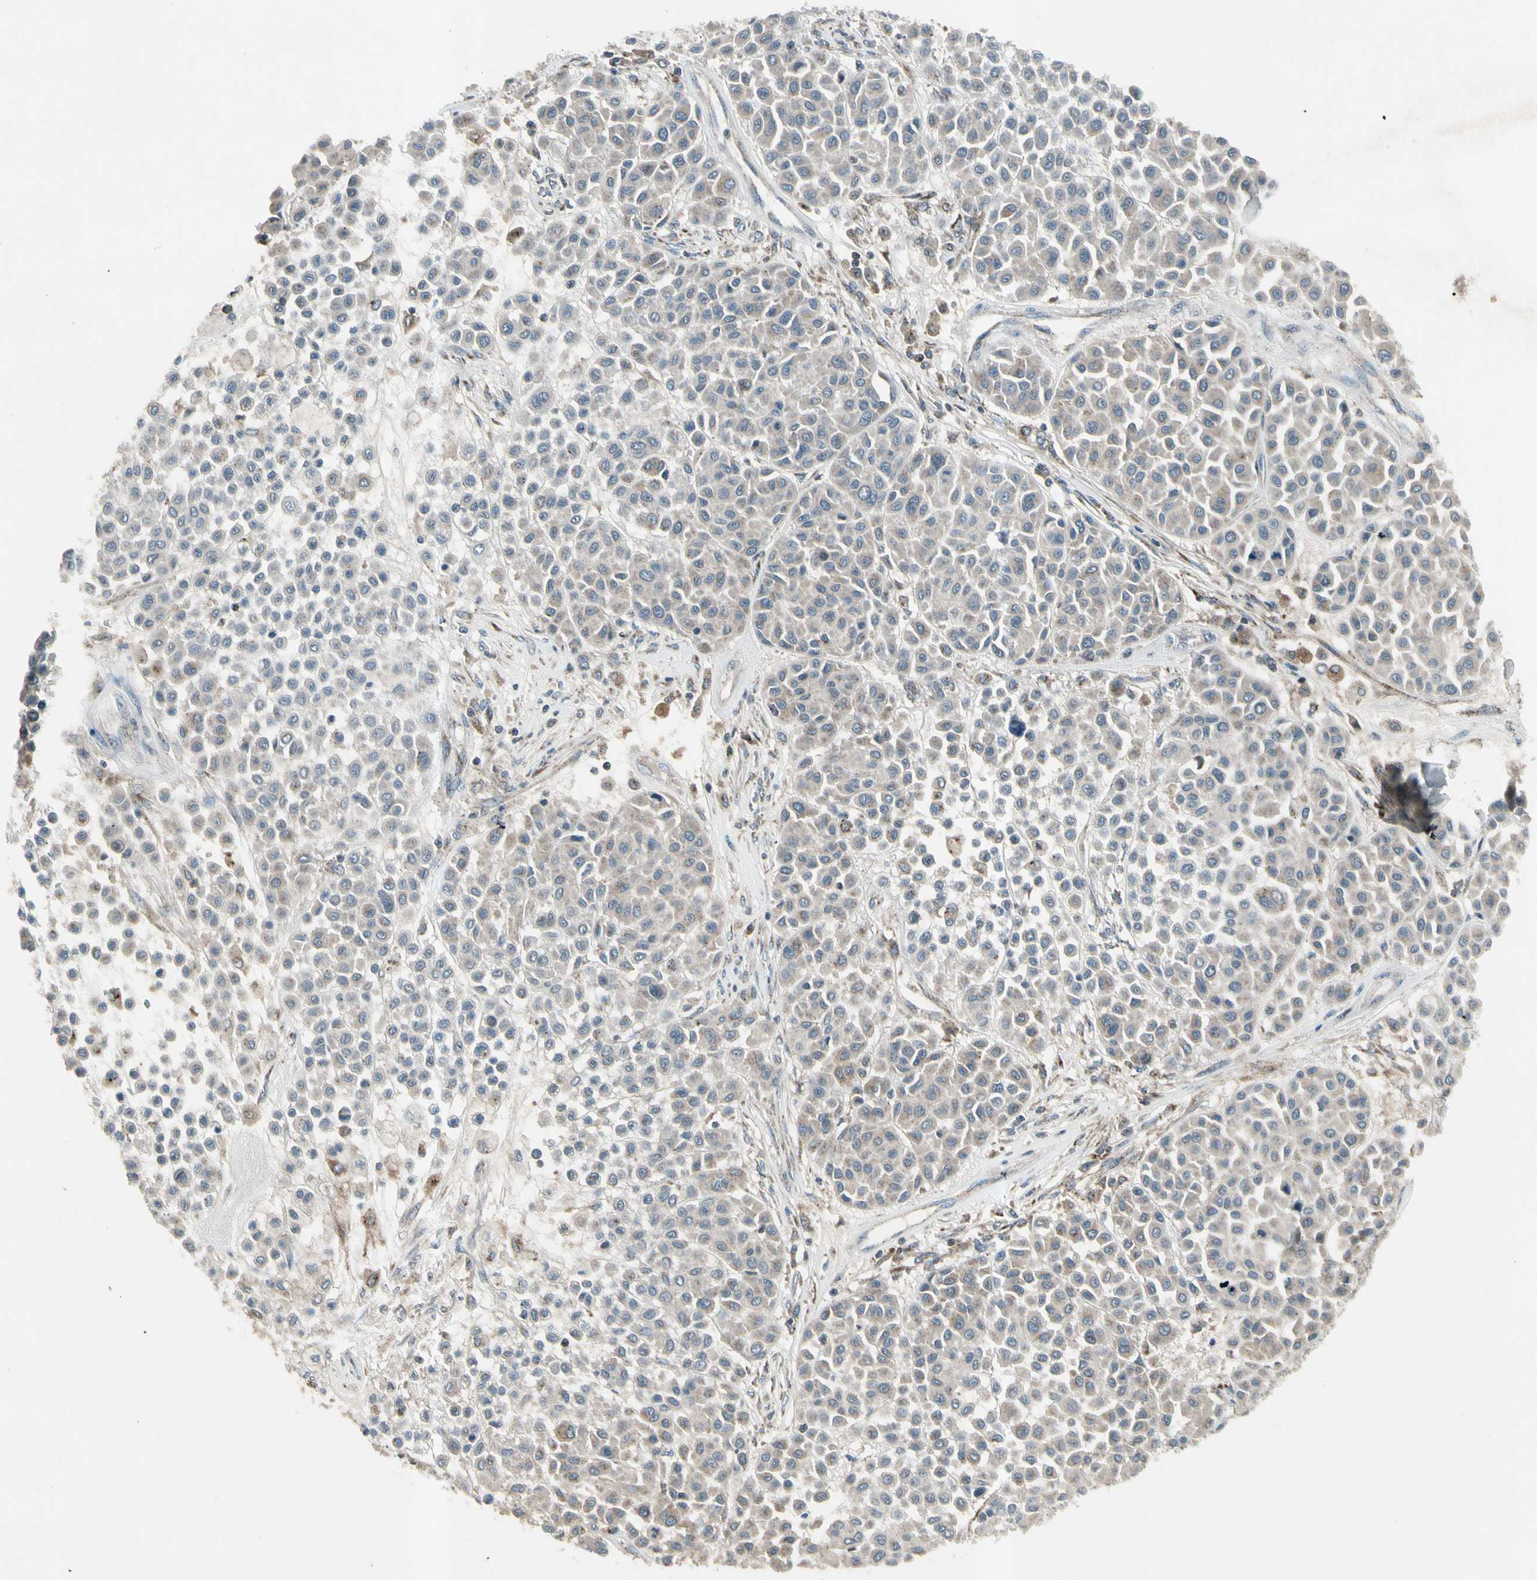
{"staining": {"intensity": "weak", "quantity": "<25%", "location": "cytoplasmic/membranous"}, "tissue": "melanoma", "cell_type": "Tumor cells", "image_type": "cancer", "snomed": [{"axis": "morphology", "description": "Malignant melanoma, Metastatic site"}, {"axis": "topography", "description": "Soft tissue"}], "caption": "There is no significant staining in tumor cells of melanoma. The staining is performed using DAB (3,3'-diaminobenzidine) brown chromogen with nuclei counter-stained in using hematoxylin.", "gene": "NMI", "patient": {"sex": "male", "age": 41}}